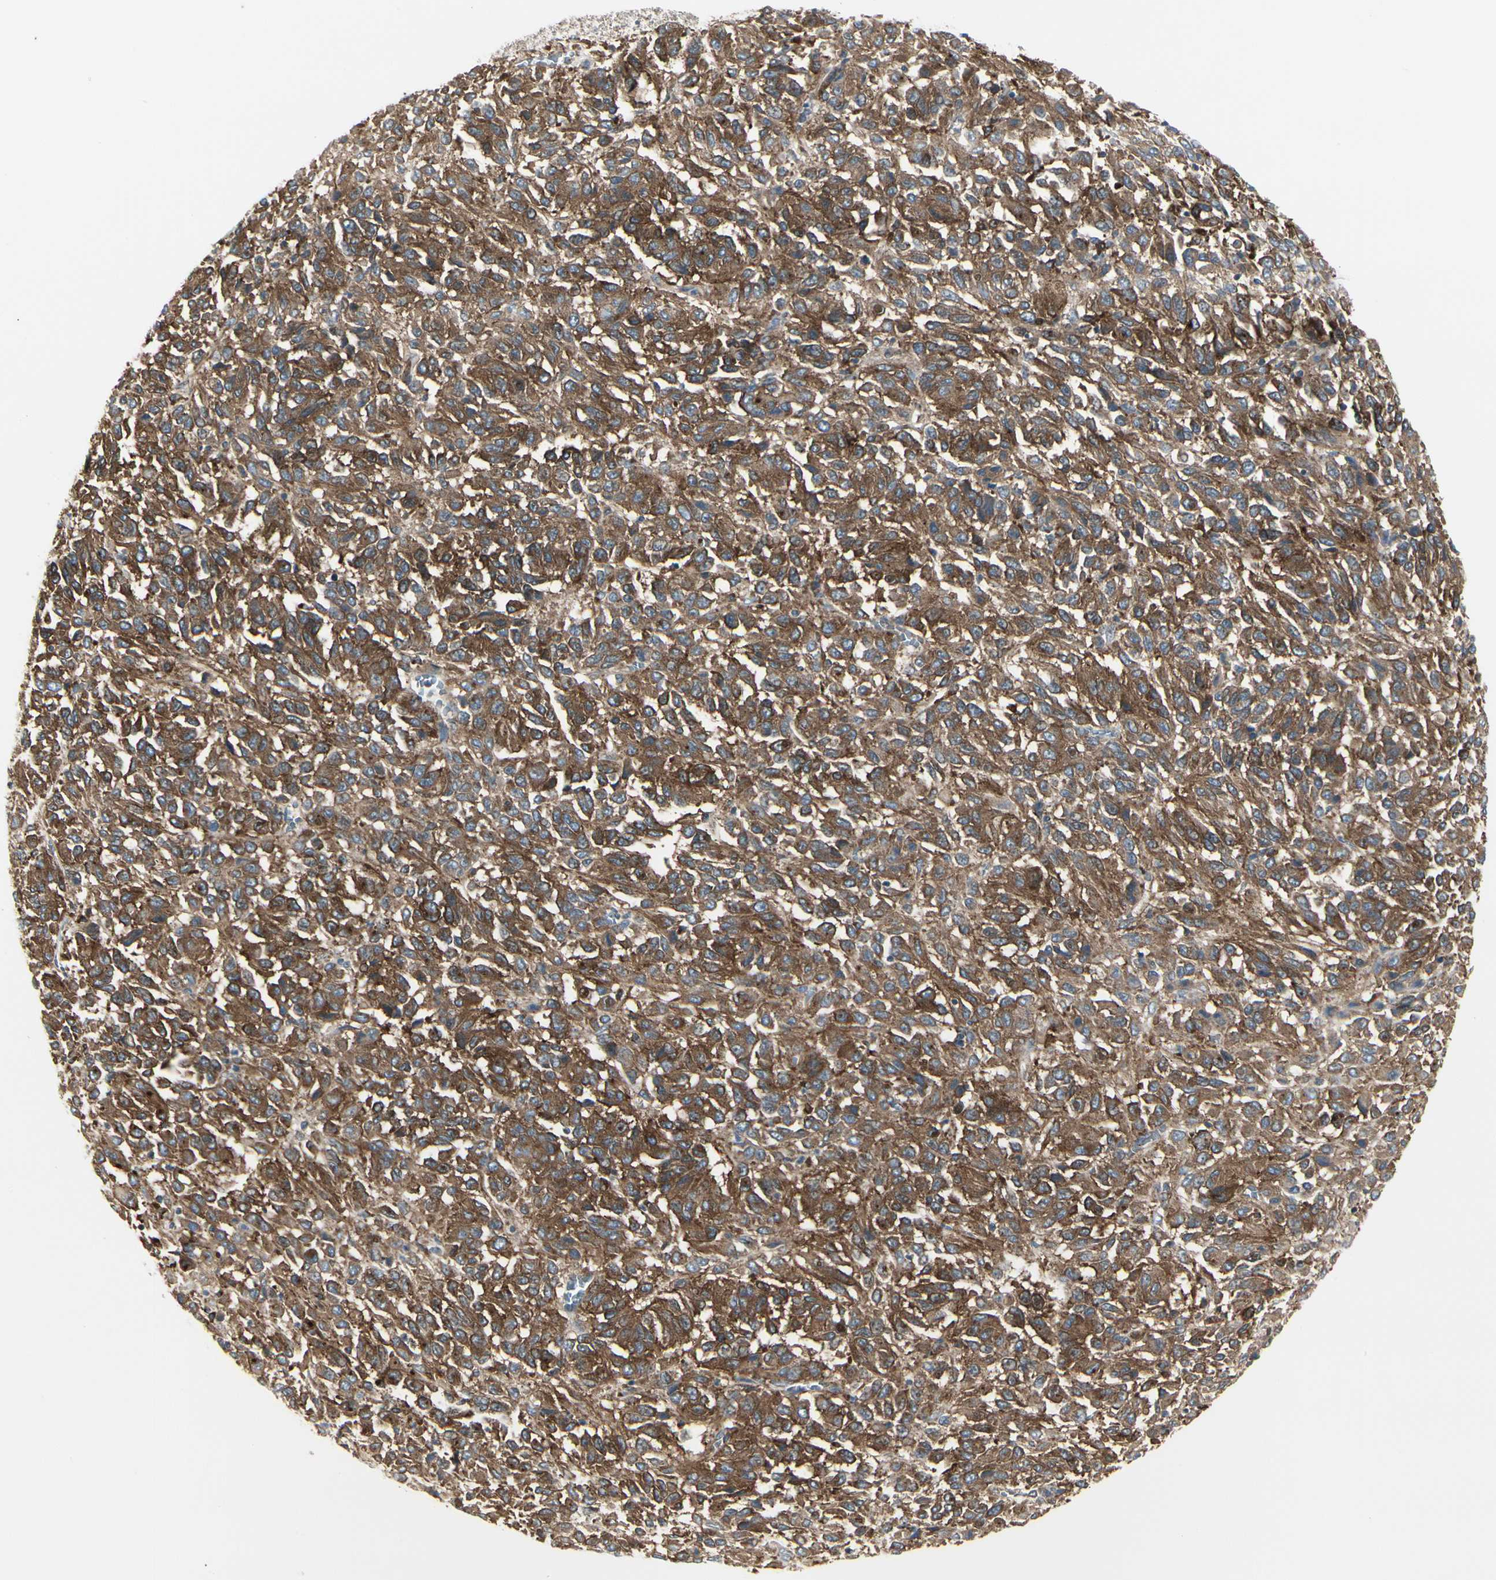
{"staining": {"intensity": "strong", "quantity": ">75%", "location": "cytoplasmic/membranous"}, "tissue": "melanoma", "cell_type": "Tumor cells", "image_type": "cancer", "snomed": [{"axis": "morphology", "description": "Malignant melanoma, Metastatic site"}, {"axis": "topography", "description": "Lung"}], "caption": "A high-resolution micrograph shows IHC staining of melanoma, which demonstrates strong cytoplasmic/membranous staining in approximately >75% of tumor cells.", "gene": "ATP6V1B2", "patient": {"sex": "male", "age": 64}}